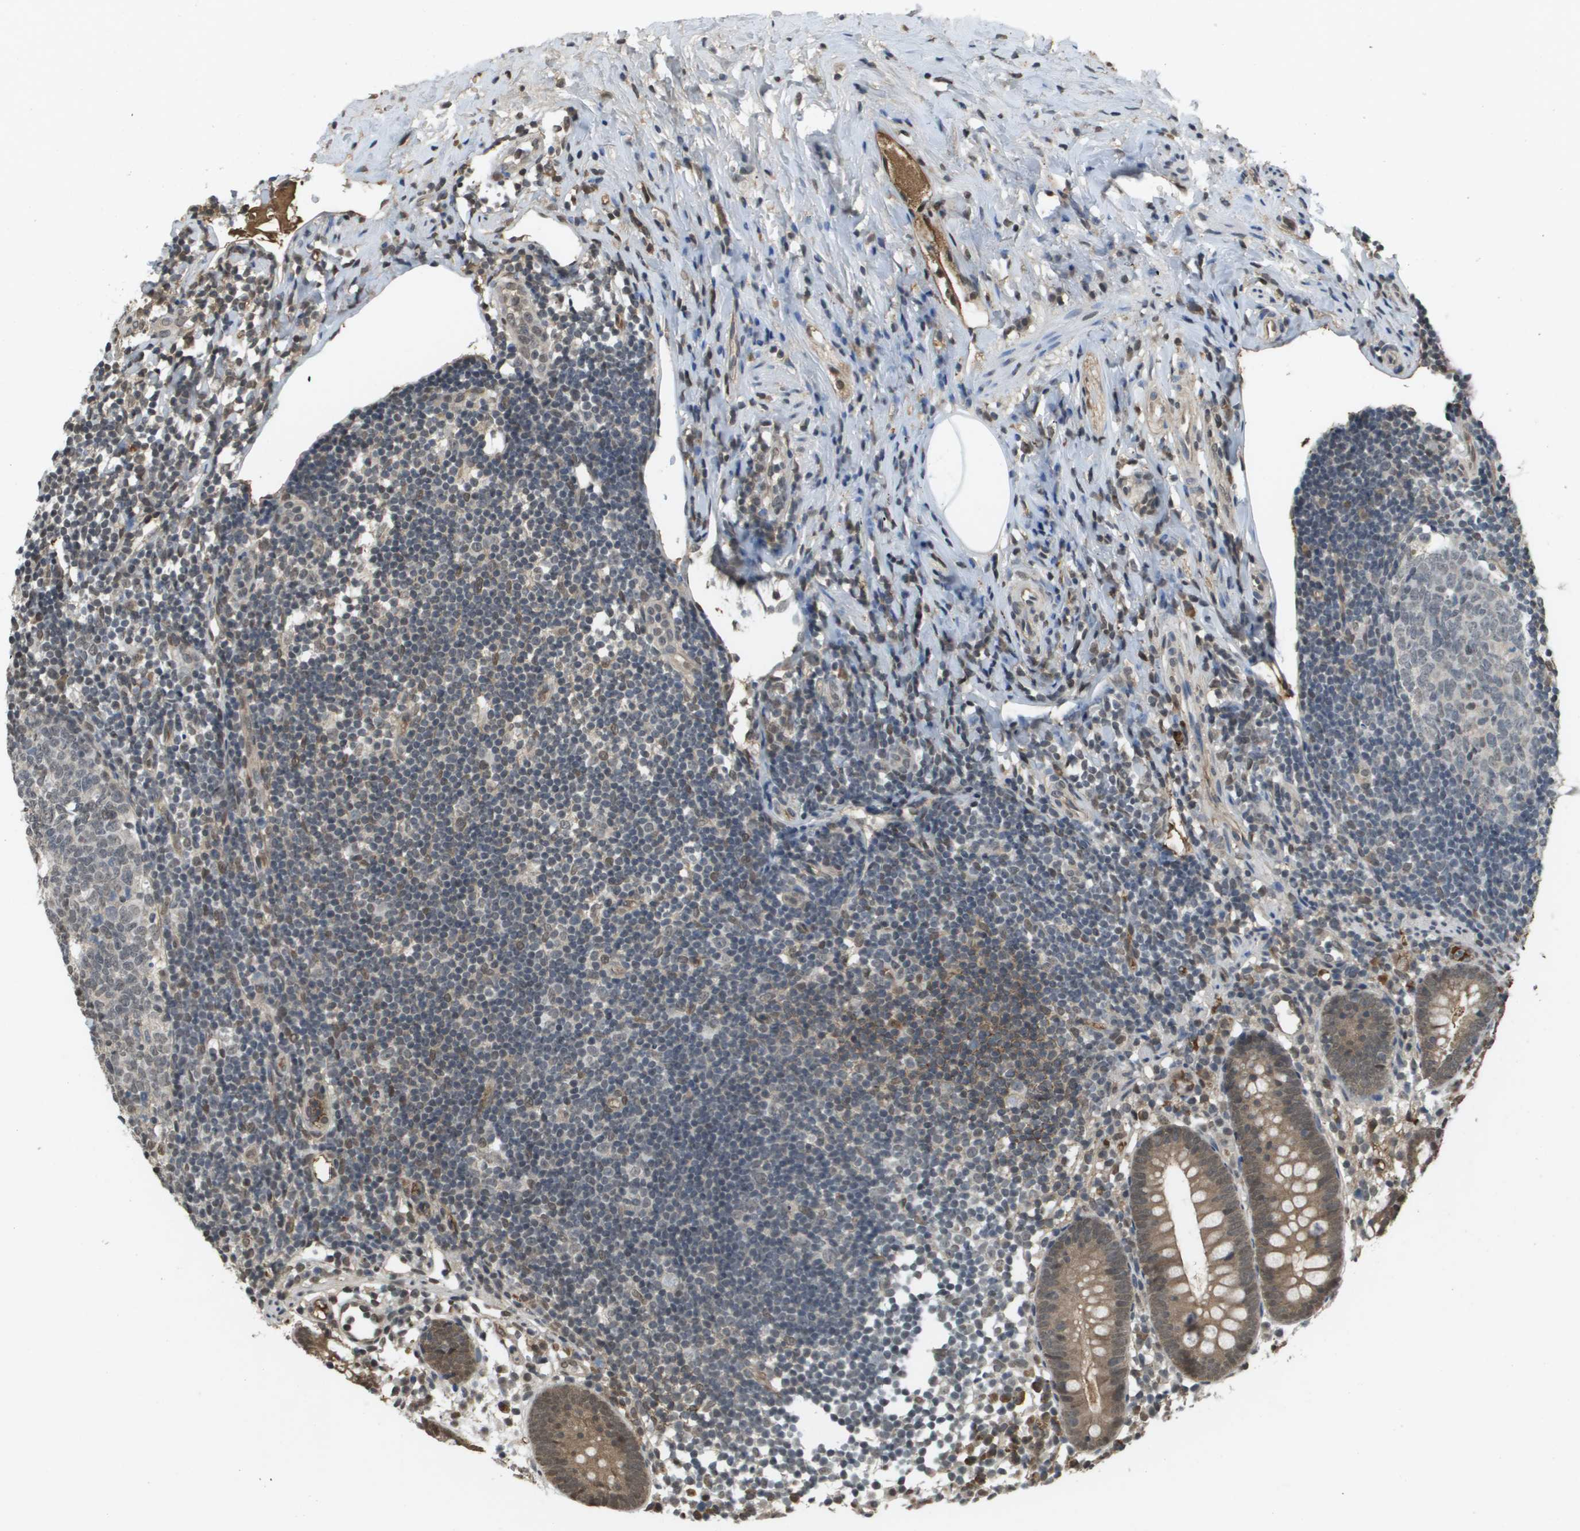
{"staining": {"intensity": "moderate", "quantity": ">75%", "location": "cytoplasmic/membranous"}, "tissue": "appendix", "cell_type": "Glandular cells", "image_type": "normal", "snomed": [{"axis": "morphology", "description": "Normal tissue, NOS"}, {"axis": "topography", "description": "Appendix"}], "caption": "Immunohistochemical staining of unremarkable human appendix displays moderate cytoplasmic/membranous protein staining in approximately >75% of glandular cells. The protein of interest is shown in brown color, while the nuclei are stained blue.", "gene": "NDRG2", "patient": {"sex": "female", "age": 20}}